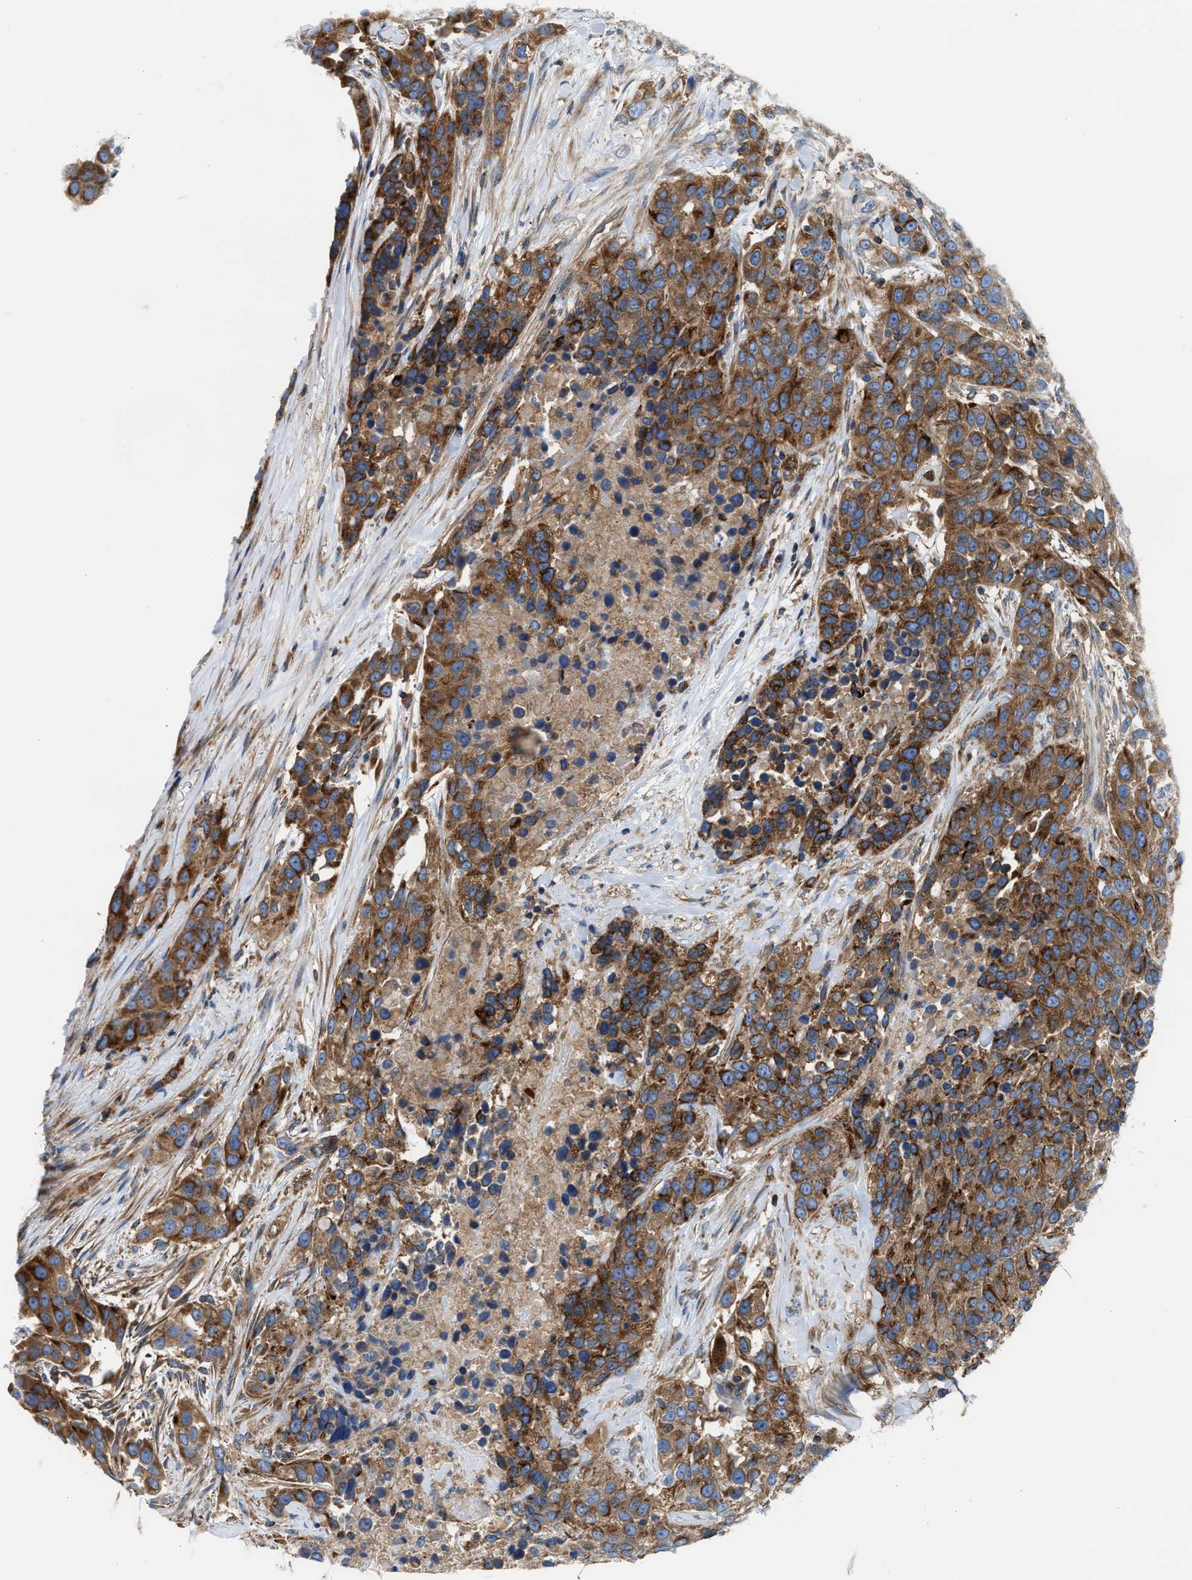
{"staining": {"intensity": "strong", "quantity": ">75%", "location": "cytoplasmic/membranous"}, "tissue": "urothelial cancer", "cell_type": "Tumor cells", "image_type": "cancer", "snomed": [{"axis": "morphology", "description": "Urothelial carcinoma, High grade"}, {"axis": "topography", "description": "Urinary bladder"}], "caption": "This photomicrograph reveals immunohistochemistry staining of human high-grade urothelial carcinoma, with high strong cytoplasmic/membranous positivity in about >75% of tumor cells.", "gene": "TBC1D15", "patient": {"sex": "female", "age": 80}}